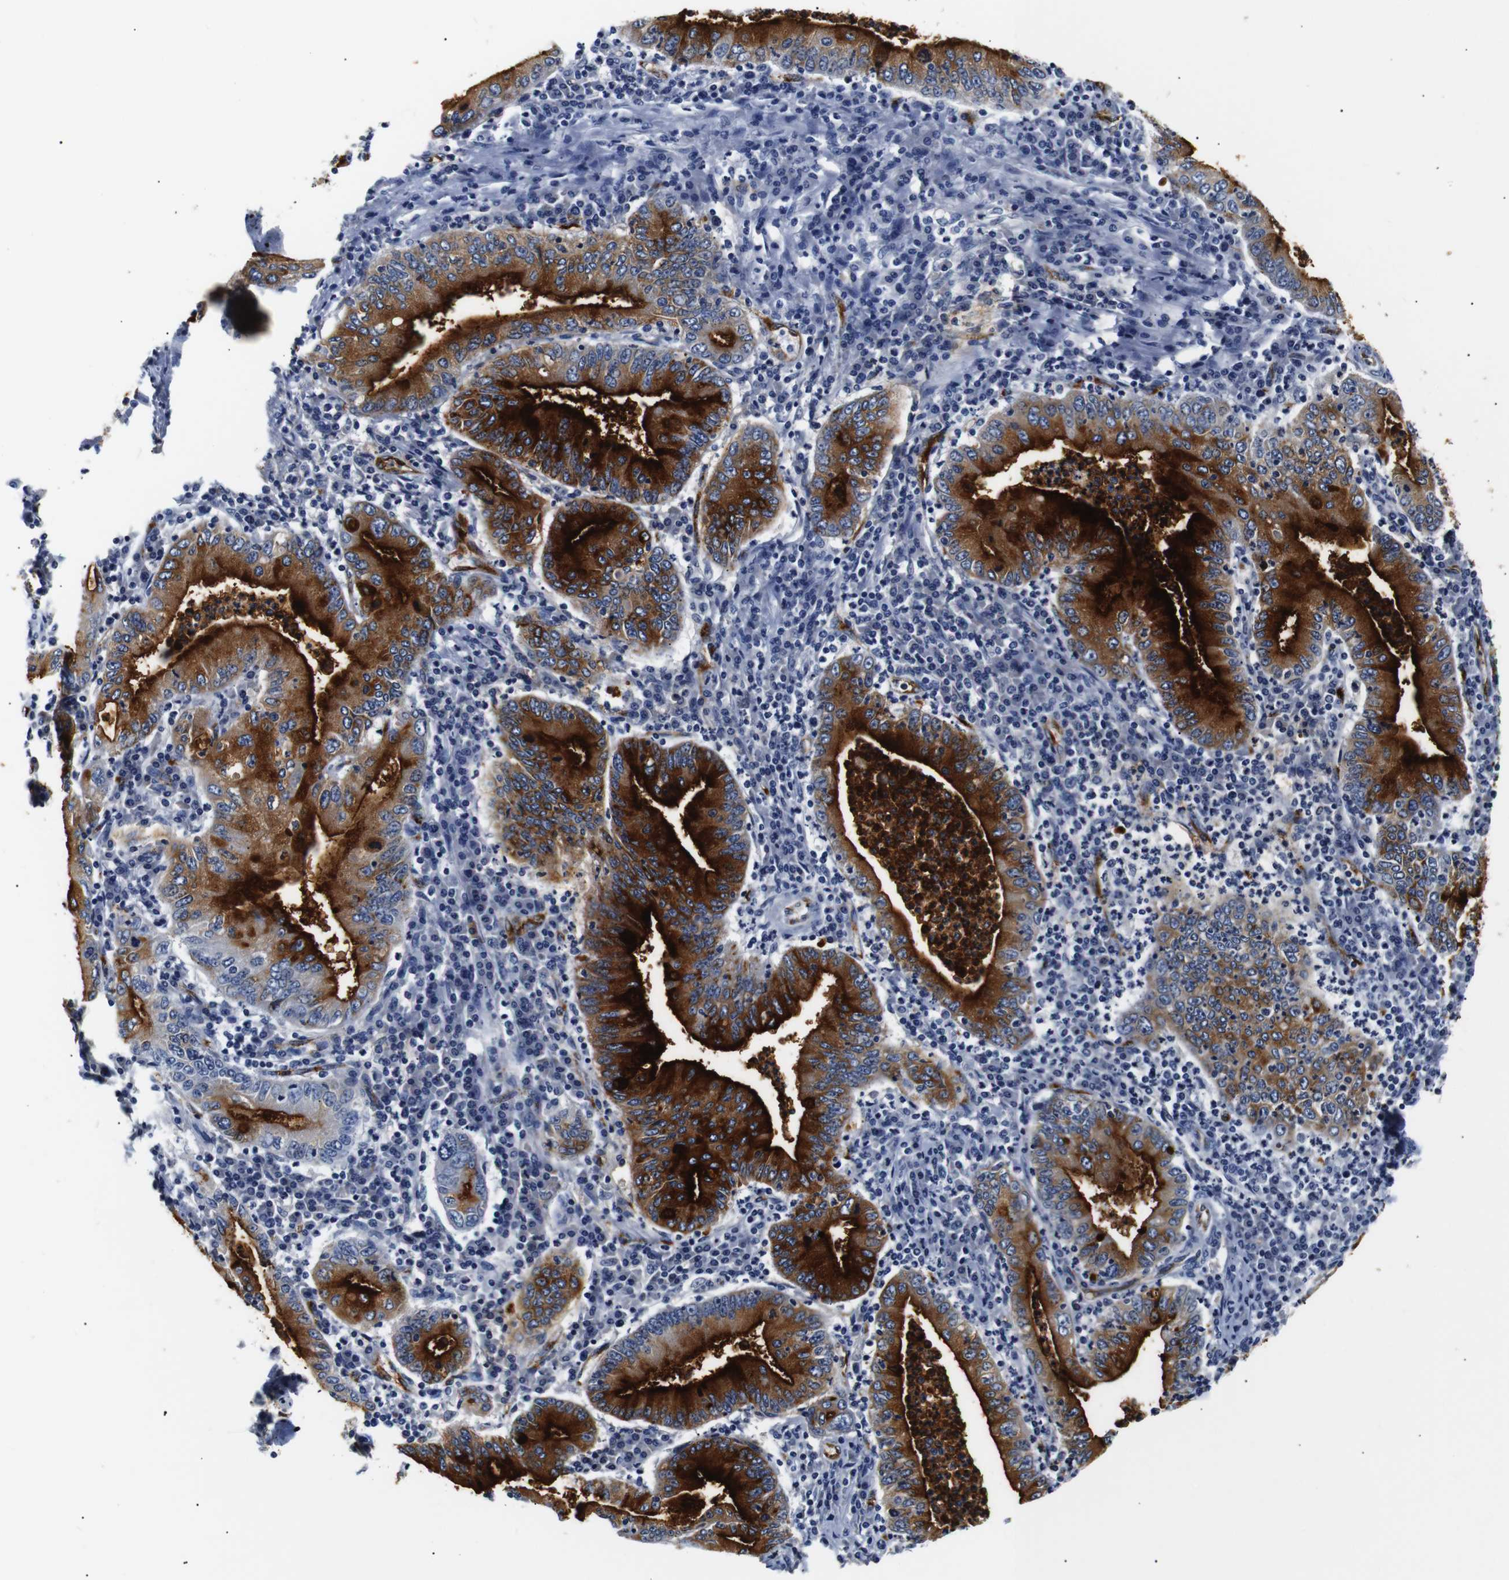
{"staining": {"intensity": "strong", "quantity": ">75%", "location": "cytoplasmic/membranous"}, "tissue": "stomach cancer", "cell_type": "Tumor cells", "image_type": "cancer", "snomed": [{"axis": "morphology", "description": "Normal tissue, NOS"}, {"axis": "morphology", "description": "Adenocarcinoma, NOS"}, {"axis": "topography", "description": "Esophagus"}, {"axis": "topography", "description": "Stomach, upper"}, {"axis": "topography", "description": "Peripheral nerve tissue"}], "caption": "Tumor cells display high levels of strong cytoplasmic/membranous expression in approximately >75% of cells in human stomach cancer (adenocarcinoma).", "gene": "MUC4", "patient": {"sex": "male", "age": 62}}